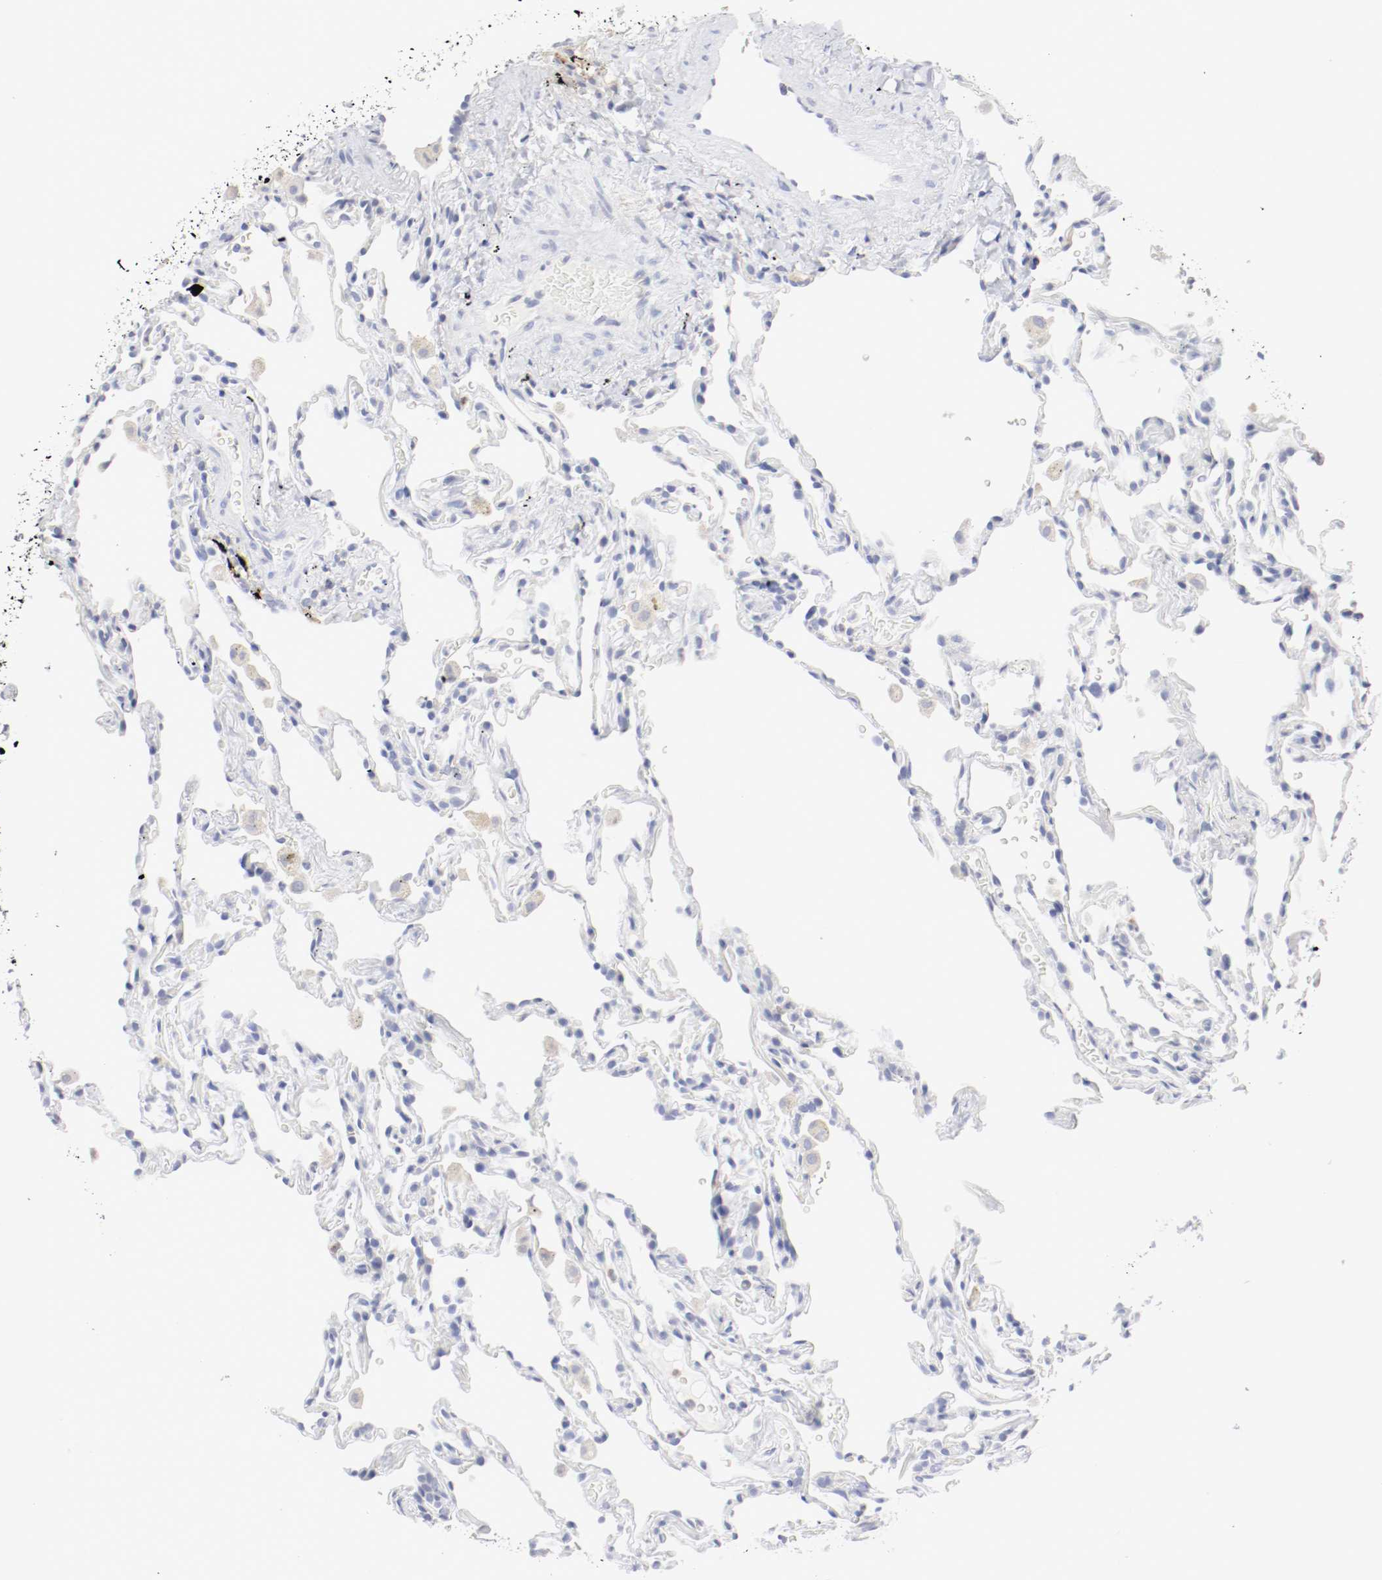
{"staining": {"intensity": "negative", "quantity": "none", "location": "none"}, "tissue": "lung", "cell_type": "Alveolar cells", "image_type": "normal", "snomed": [{"axis": "morphology", "description": "Normal tissue, NOS"}, {"axis": "morphology", "description": "Soft tissue tumor metastatic"}, {"axis": "topography", "description": "Lung"}], "caption": "Unremarkable lung was stained to show a protein in brown. There is no significant positivity in alveolar cells. (Stains: DAB (3,3'-diaminobenzidine) IHC with hematoxylin counter stain, Microscopy: brightfield microscopy at high magnification).", "gene": "ITGAX", "patient": {"sex": "male", "age": 59}}